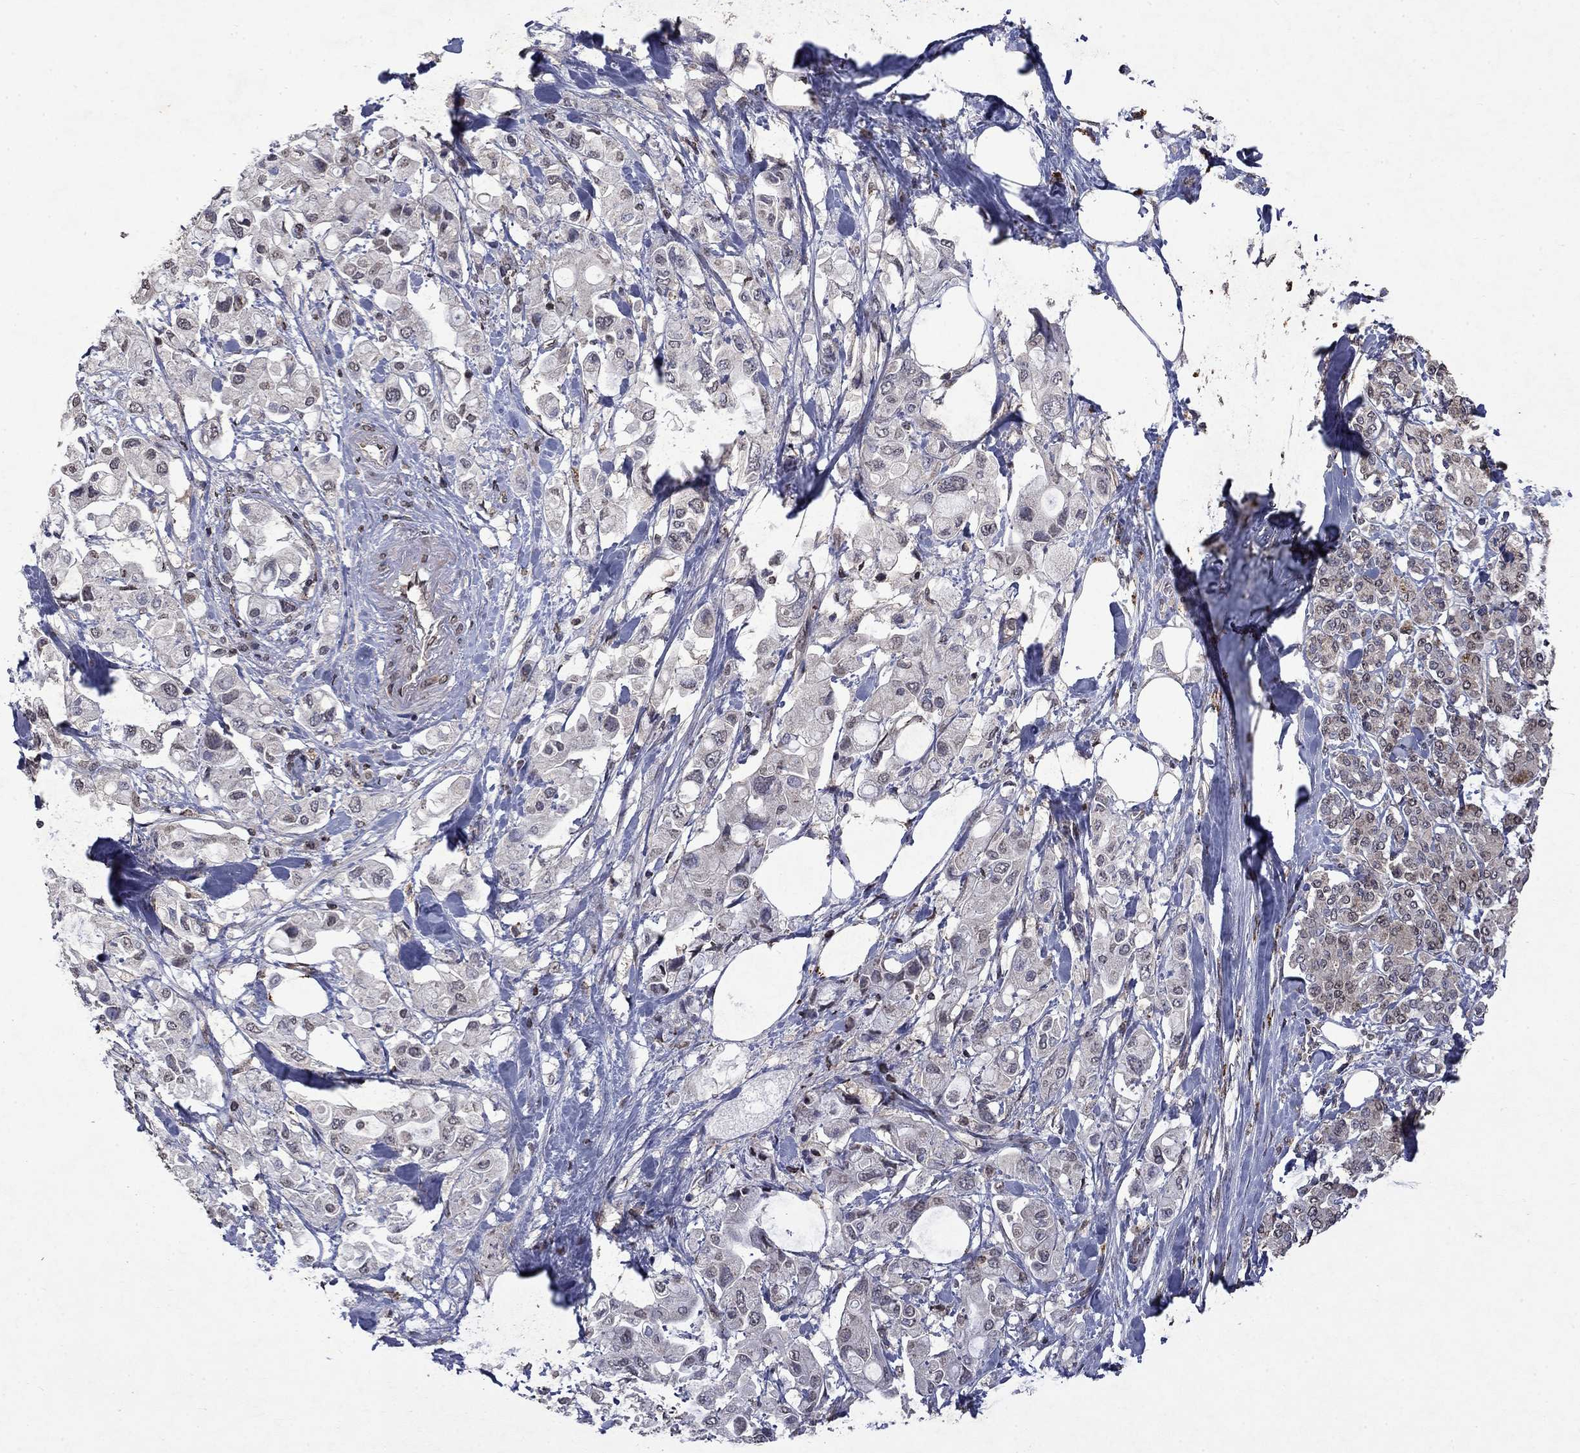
{"staining": {"intensity": "weak", "quantity": "25%-75%", "location": "cytoplasmic/membranous"}, "tissue": "pancreatic cancer", "cell_type": "Tumor cells", "image_type": "cancer", "snomed": [{"axis": "morphology", "description": "Adenocarcinoma, NOS"}, {"axis": "topography", "description": "Pancreas"}], "caption": "Immunohistochemical staining of pancreatic cancer demonstrates low levels of weak cytoplasmic/membranous protein expression in approximately 25%-75% of tumor cells.", "gene": "TTC38", "patient": {"sex": "female", "age": 56}}